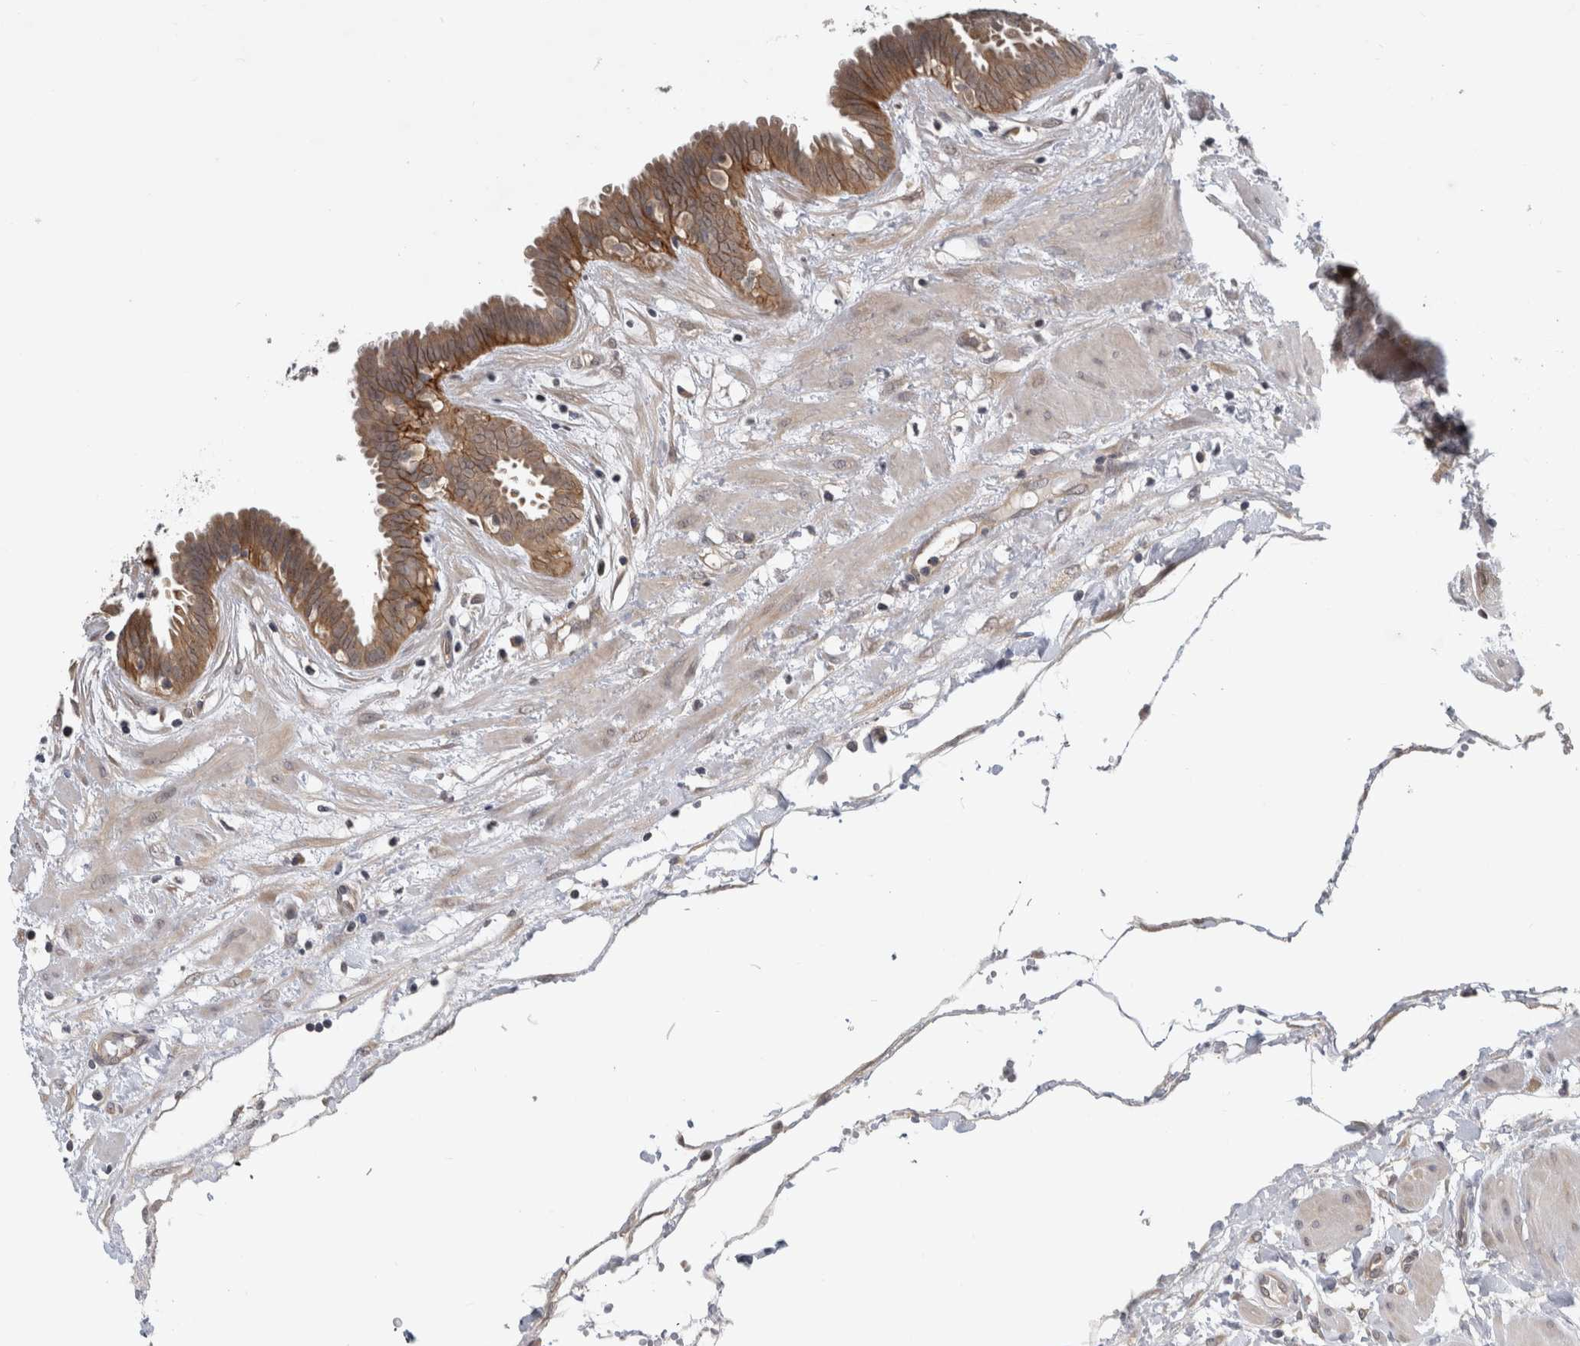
{"staining": {"intensity": "moderate", "quantity": ">75%", "location": "cytoplasmic/membranous"}, "tissue": "fallopian tube", "cell_type": "Glandular cells", "image_type": "normal", "snomed": [{"axis": "morphology", "description": "Normal tissue, NOS"}, {"axis": "topography", "description": "Fallopian tube"}, {"axis": "topography", "description": "Placenta"}], "caption": "Immunohistochemical staining of normal fallopian tube shows moderate cytoplasmic/membranous protein positivity in approximately >75% of glandular cells. (Stains: DAB (3,3'-diaminobenzidine) in brown, nuclei in blue, Microscopy: brightfield microscopy at high magnification).", "gene": "AASDHPPT", "patient": {"sex": "female", "age": 32}}